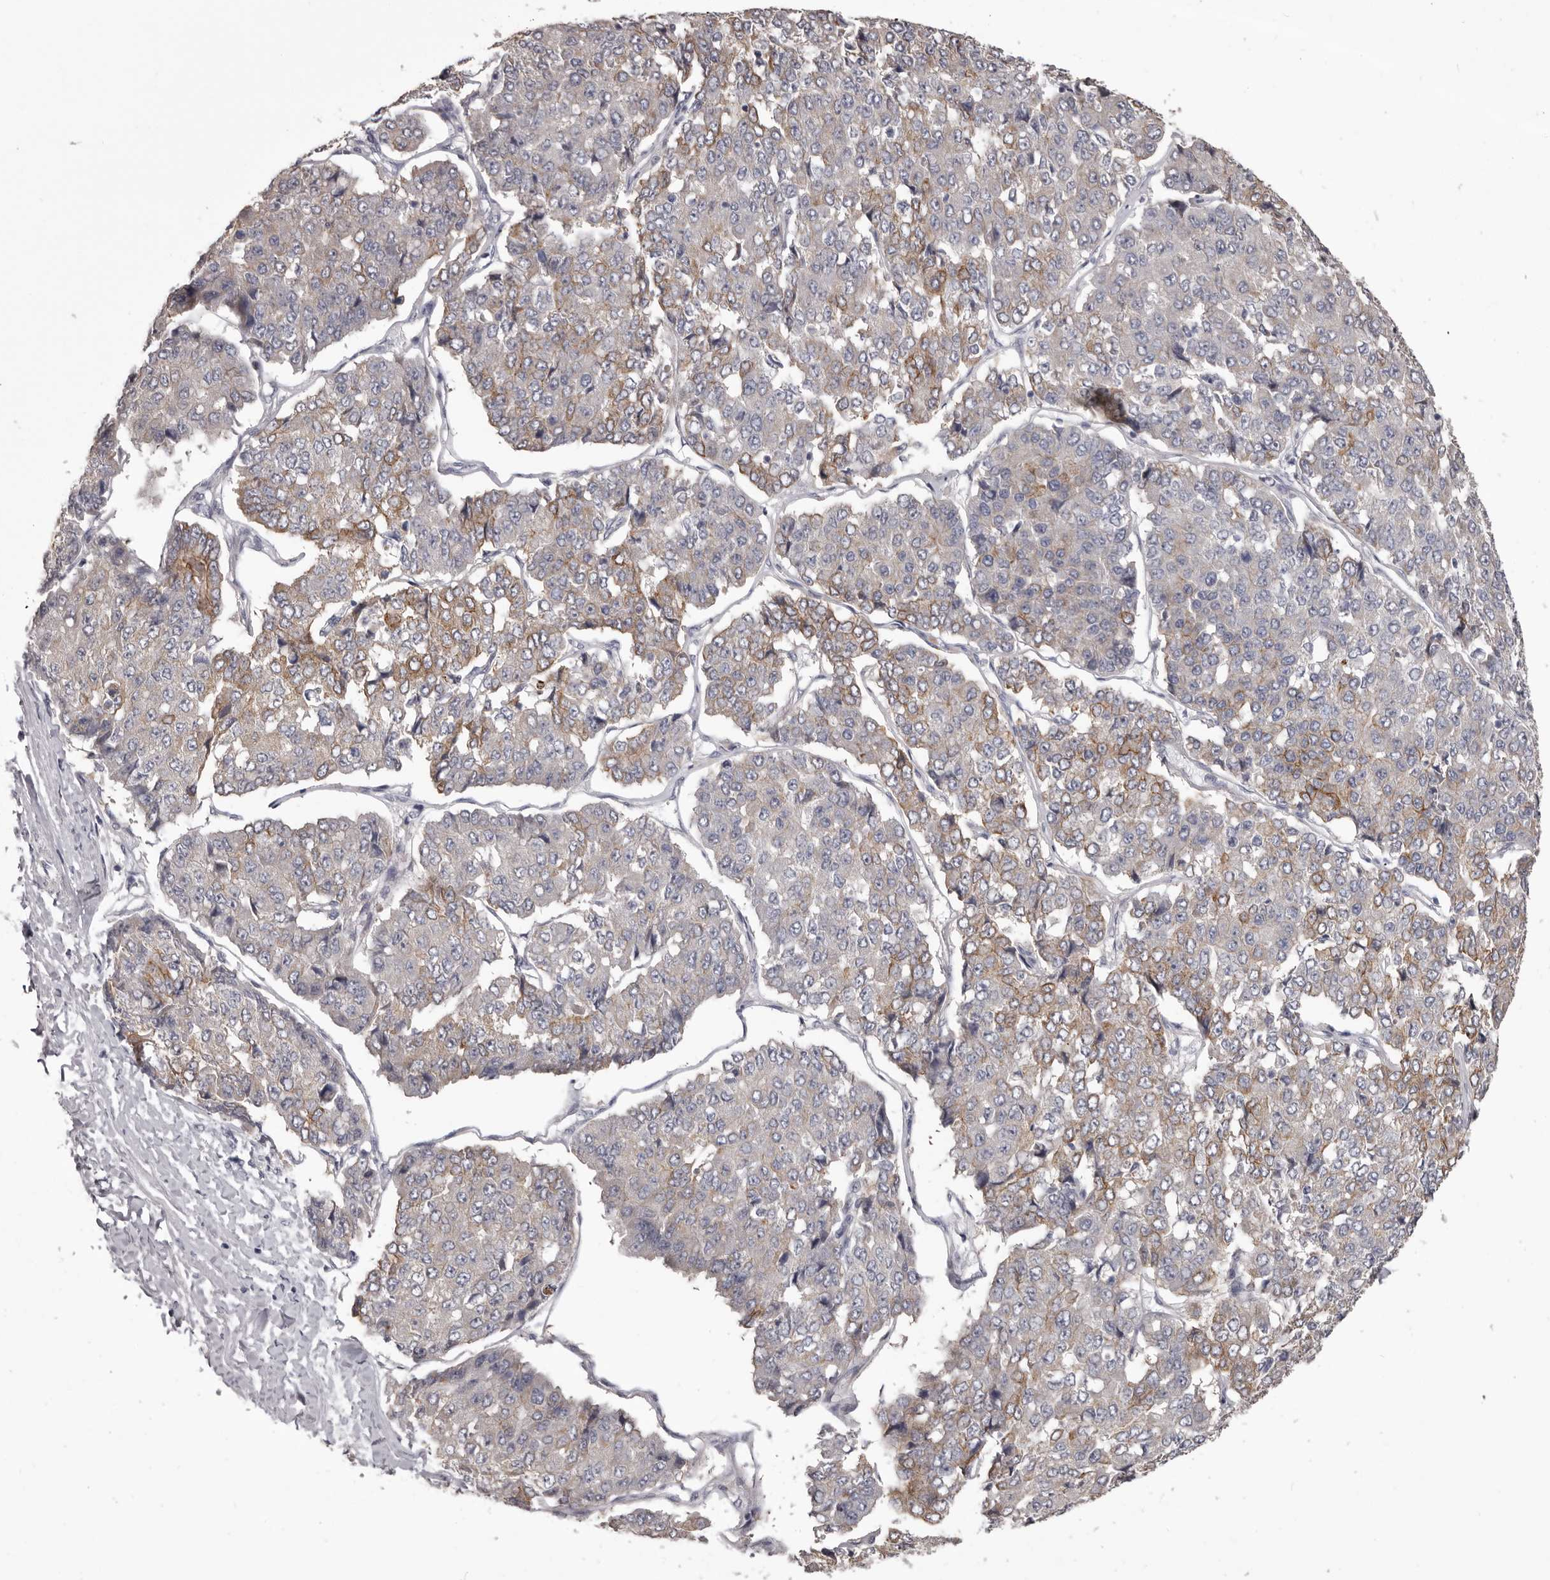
{"staining": {"intensity": "weak", "quantity": "25%-75%", "location": "cytoplasmic/membranous"}, "tissue": "pancreatic cancer", "cell_type": "Tumor cells", "image_type": "cancer", "snomed": [{"axis": "morphology", "description": "Adenocarcinoma, NOS"}, {"axis": "topography", "description": "Pancreas"}], "caption": "The photomicrograph shows a brown stain indicating the presence of a protein in the cytoplasmic/membranous of tumor cells in pancreatic adenocarcinoma.", "gene": "LPAR6", "patient": {"sex": "male", "age": 50}}